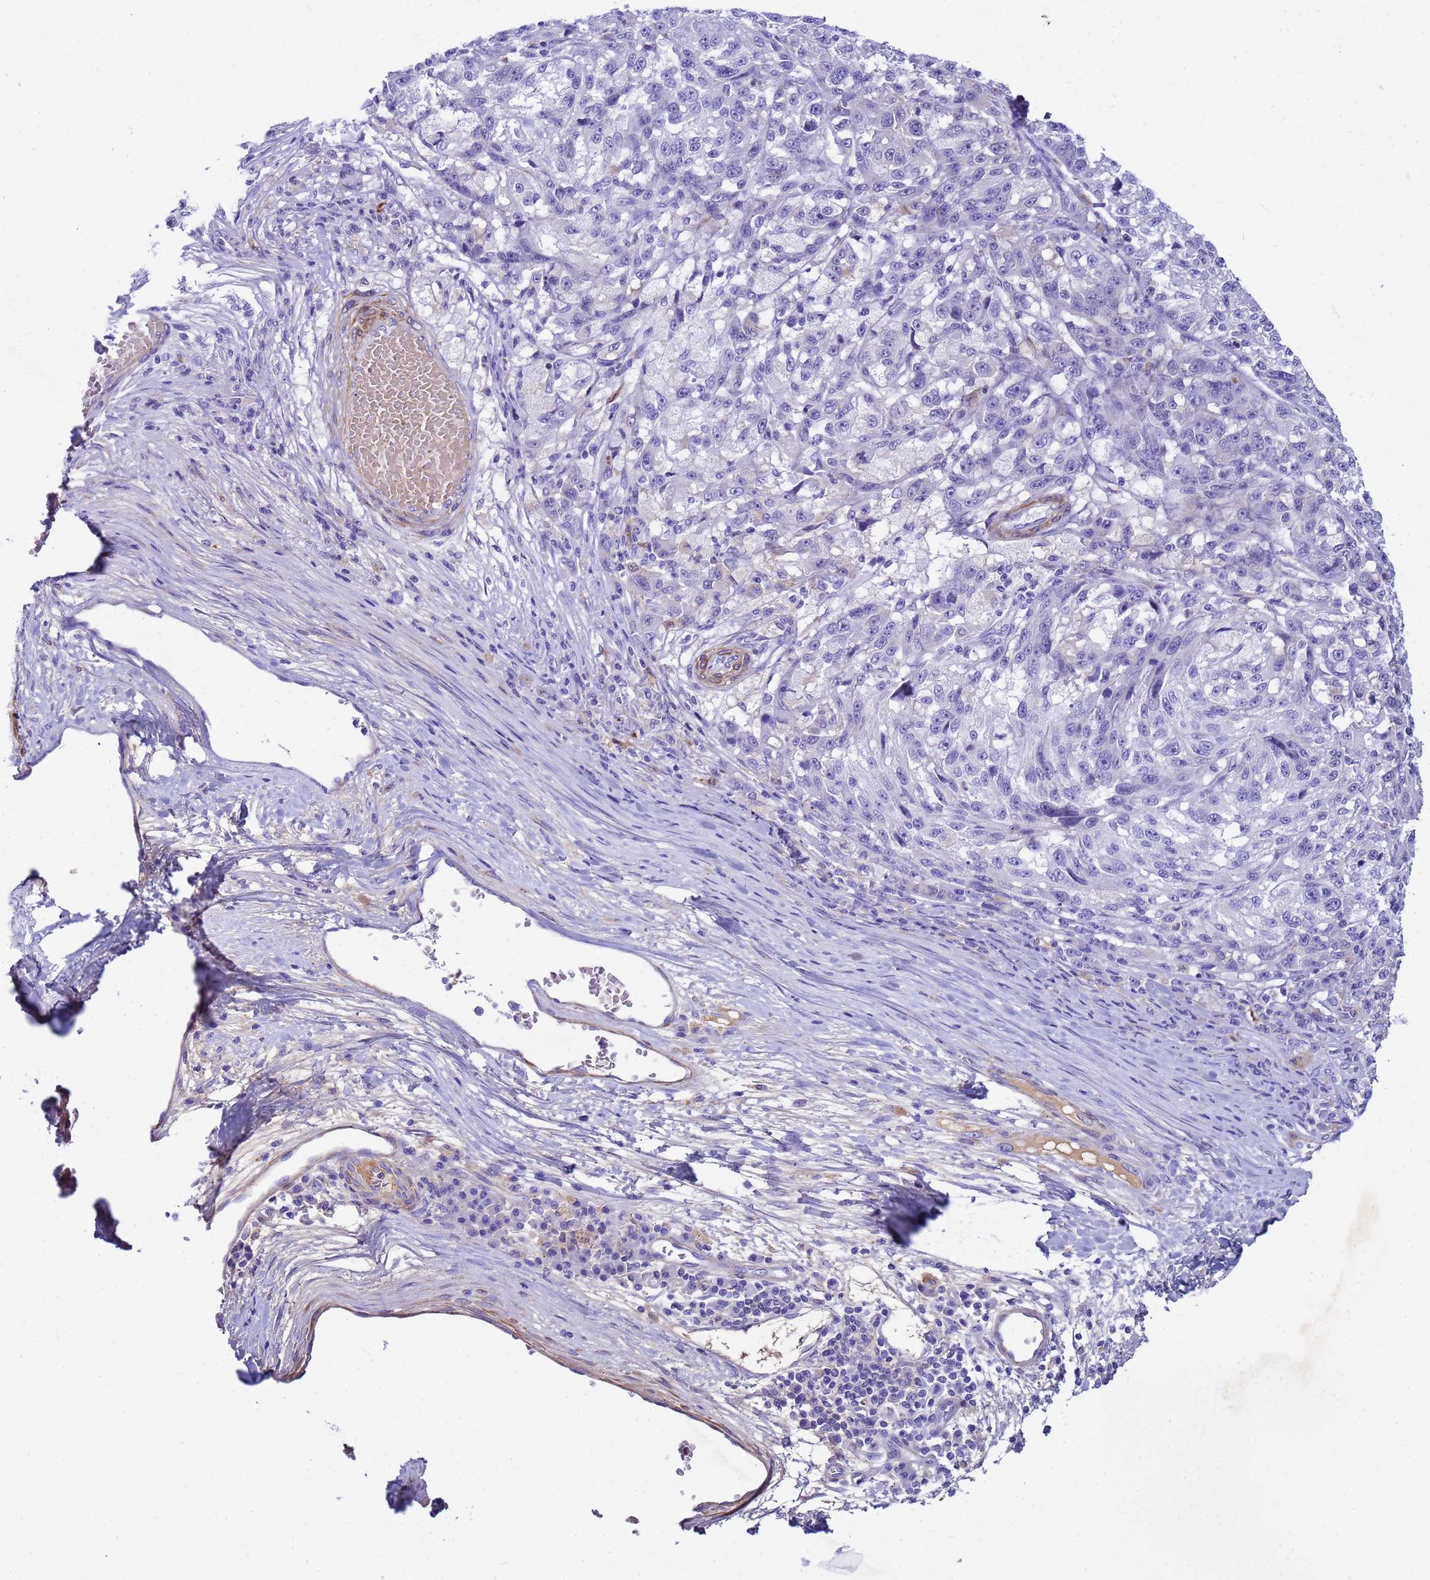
{"staining": {"intensity": "negative", "quantity": "none", "location": "none"}, "tissue": "melanoma", "cell_type": "Tumor cells", "image_type": "cancer", "snomed": [{"axis": "morphology", "description": "Malignant melanoma, NOS"}, {"axis": "topography", "description": "Skin"}], "caption": "High power microscopy image of an IHC histopathology image of melanoma, revealing no significant positivity in tumor cells.", "gene": "ORM1", "patient": {"sex": "male", "age": 53}}